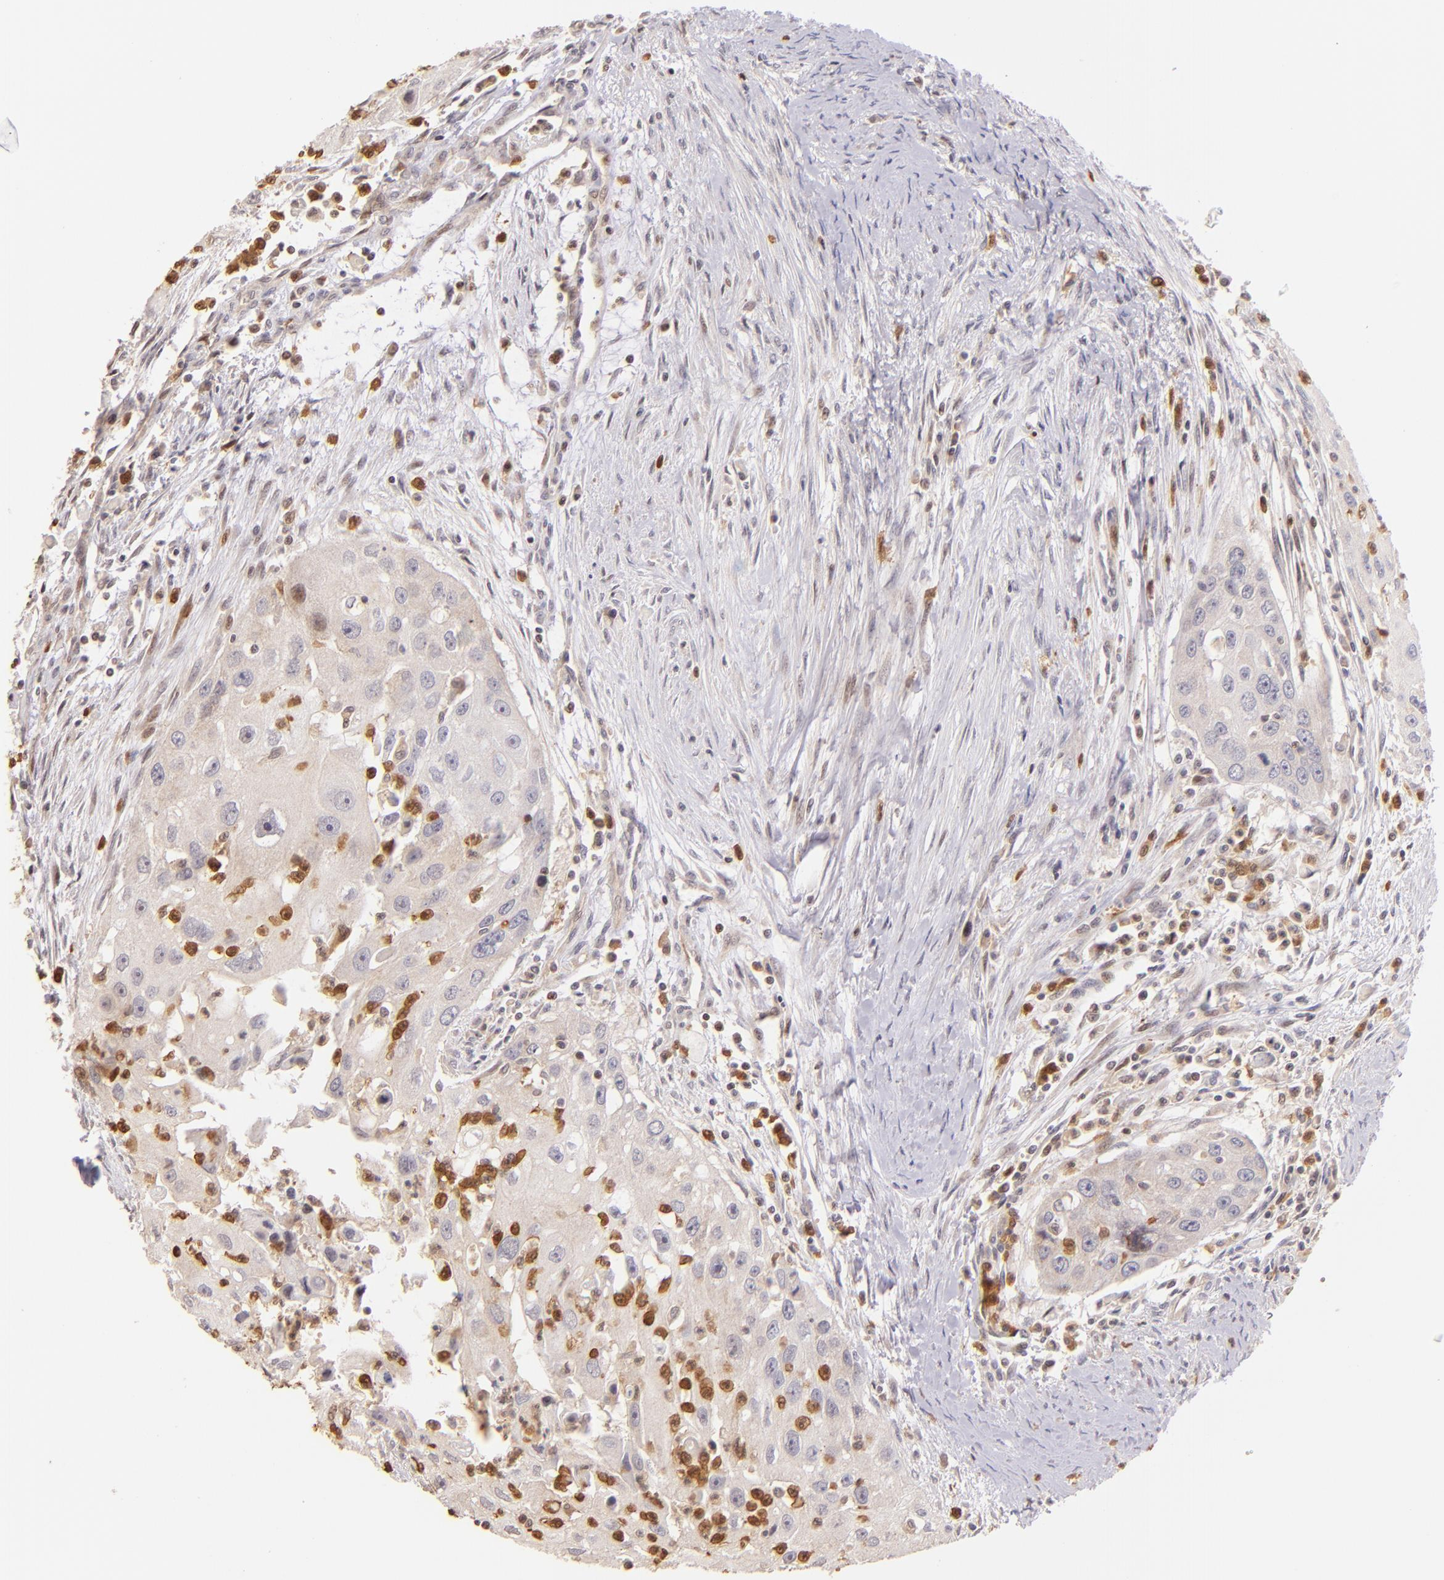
{"staining": {"intensity": "weak", "quantity": "25%-75%", "location": "cytoplasmic/membranous"}, "tissue": "head and neck cancer", "cell_type": "Tumor cells", "image_type": "cancer", "snomed": [{"axis": "morphology", "description": "Squamous cell carcinoma, NOS"}, {"axis": "topography", "description": "Head-Neck"}], "caption": "Immunohistochemical staining of head and neck squamous cell carcinoma shows low levels of weak cytoplasmic/membranous protein expression in approximately 25%-75% of tumor cells.", "gene": "BTK", "patient": {"sex": "male", "age": 64}}